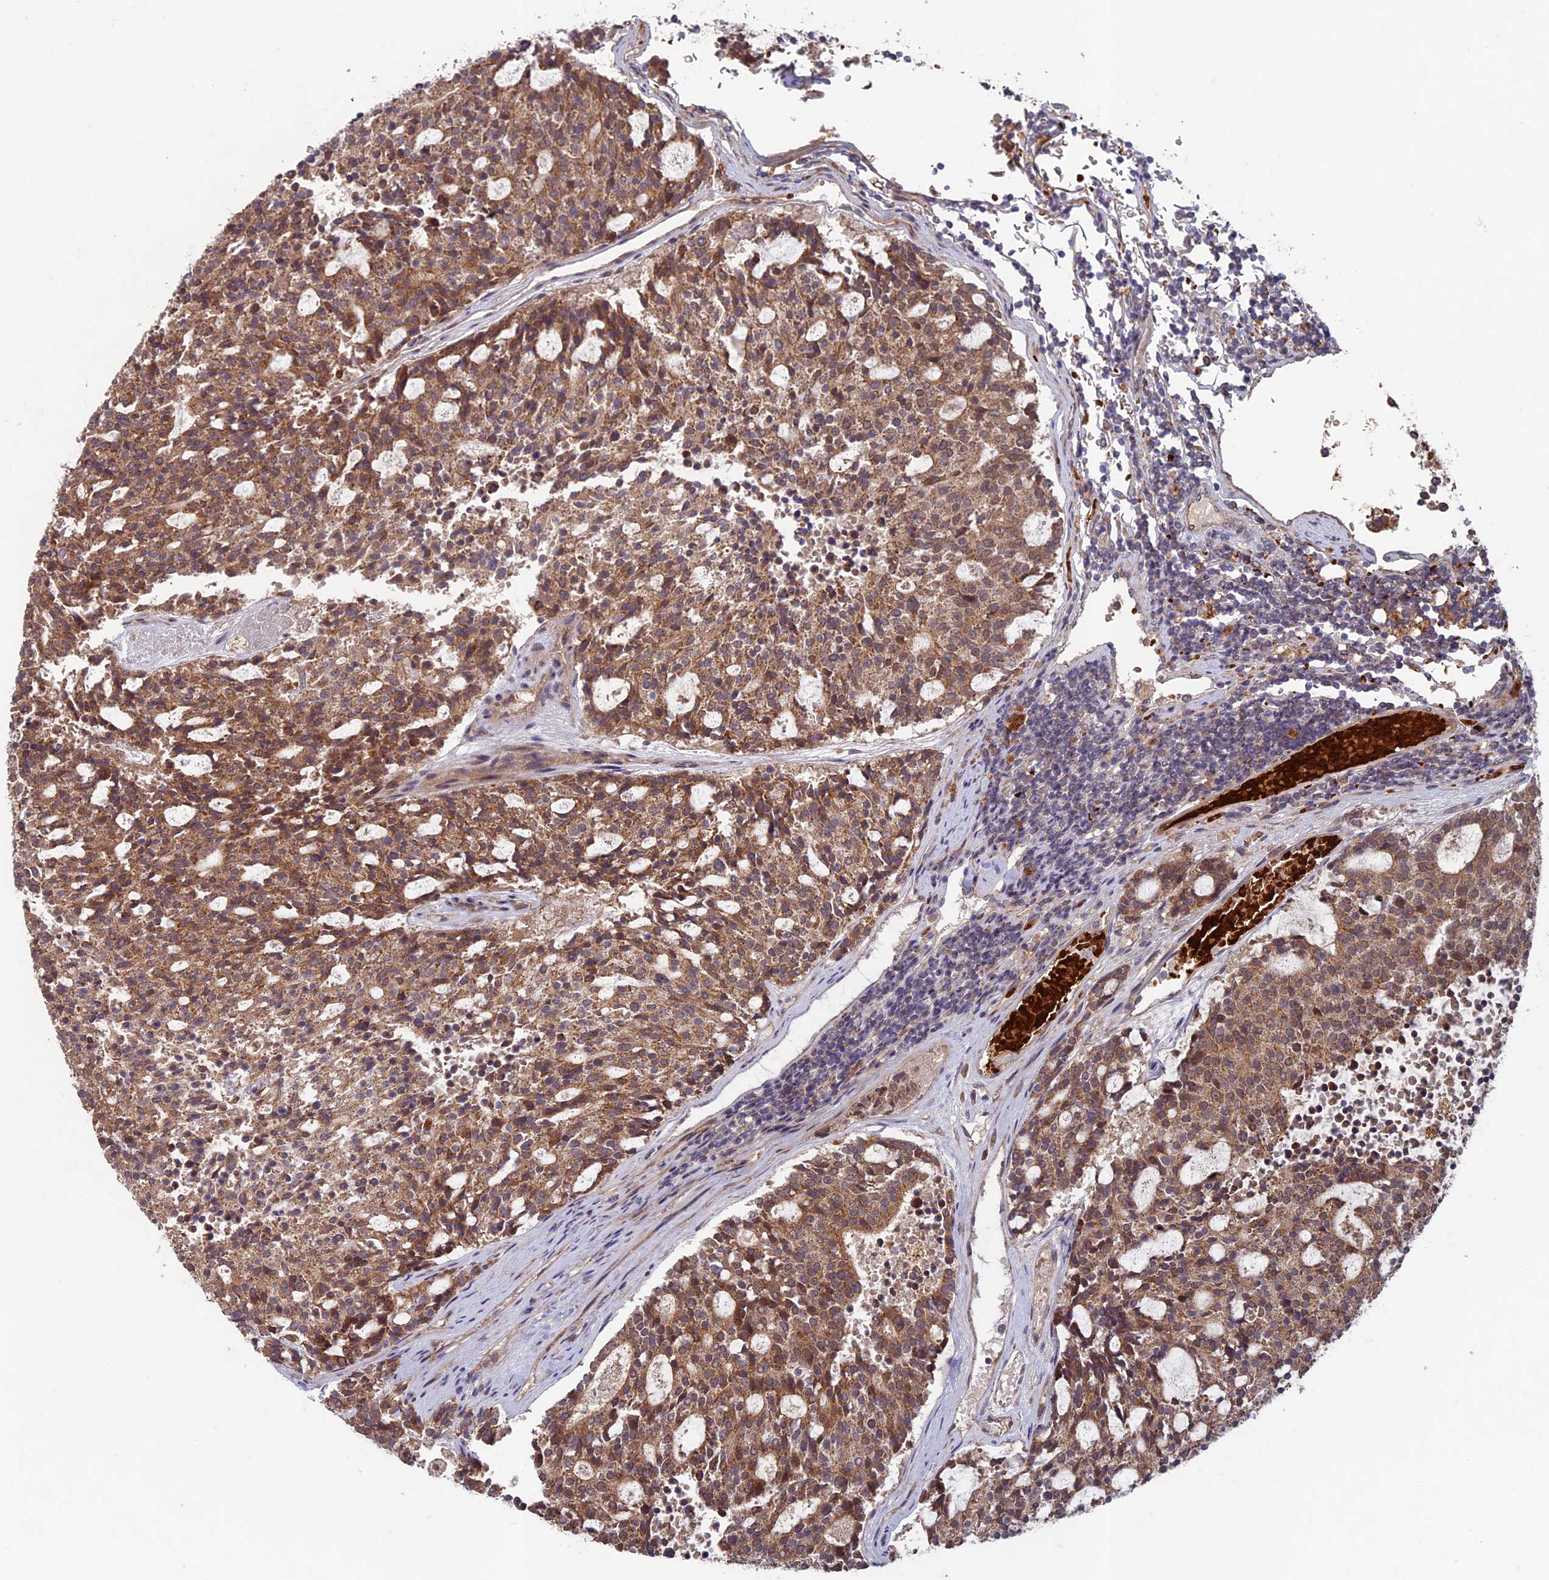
{"staining": {"intensity": "moderate", "quantity": ">75%", "location": "cytoplasmic/membranous"}, "tissue": "carcinoid", "cell_type": "Tumor cells", "image_type": "cancer", "snomed": [{"axis": "morphology", "description": "Carcinoid, malignant, NOS"}, {"axis": "topography", "description": "Pancreas"}], "caption": "Carcinoid stained with DAB (3,3'-diaminobenzidine) immunohistochemistry (IHC) exhibits medium levels of moderate cytoplasmic/membranous expression in approximately >75% of tumor cells.", "gene": "RCCD1", "patient": {"sex": "female", "age": 54}}